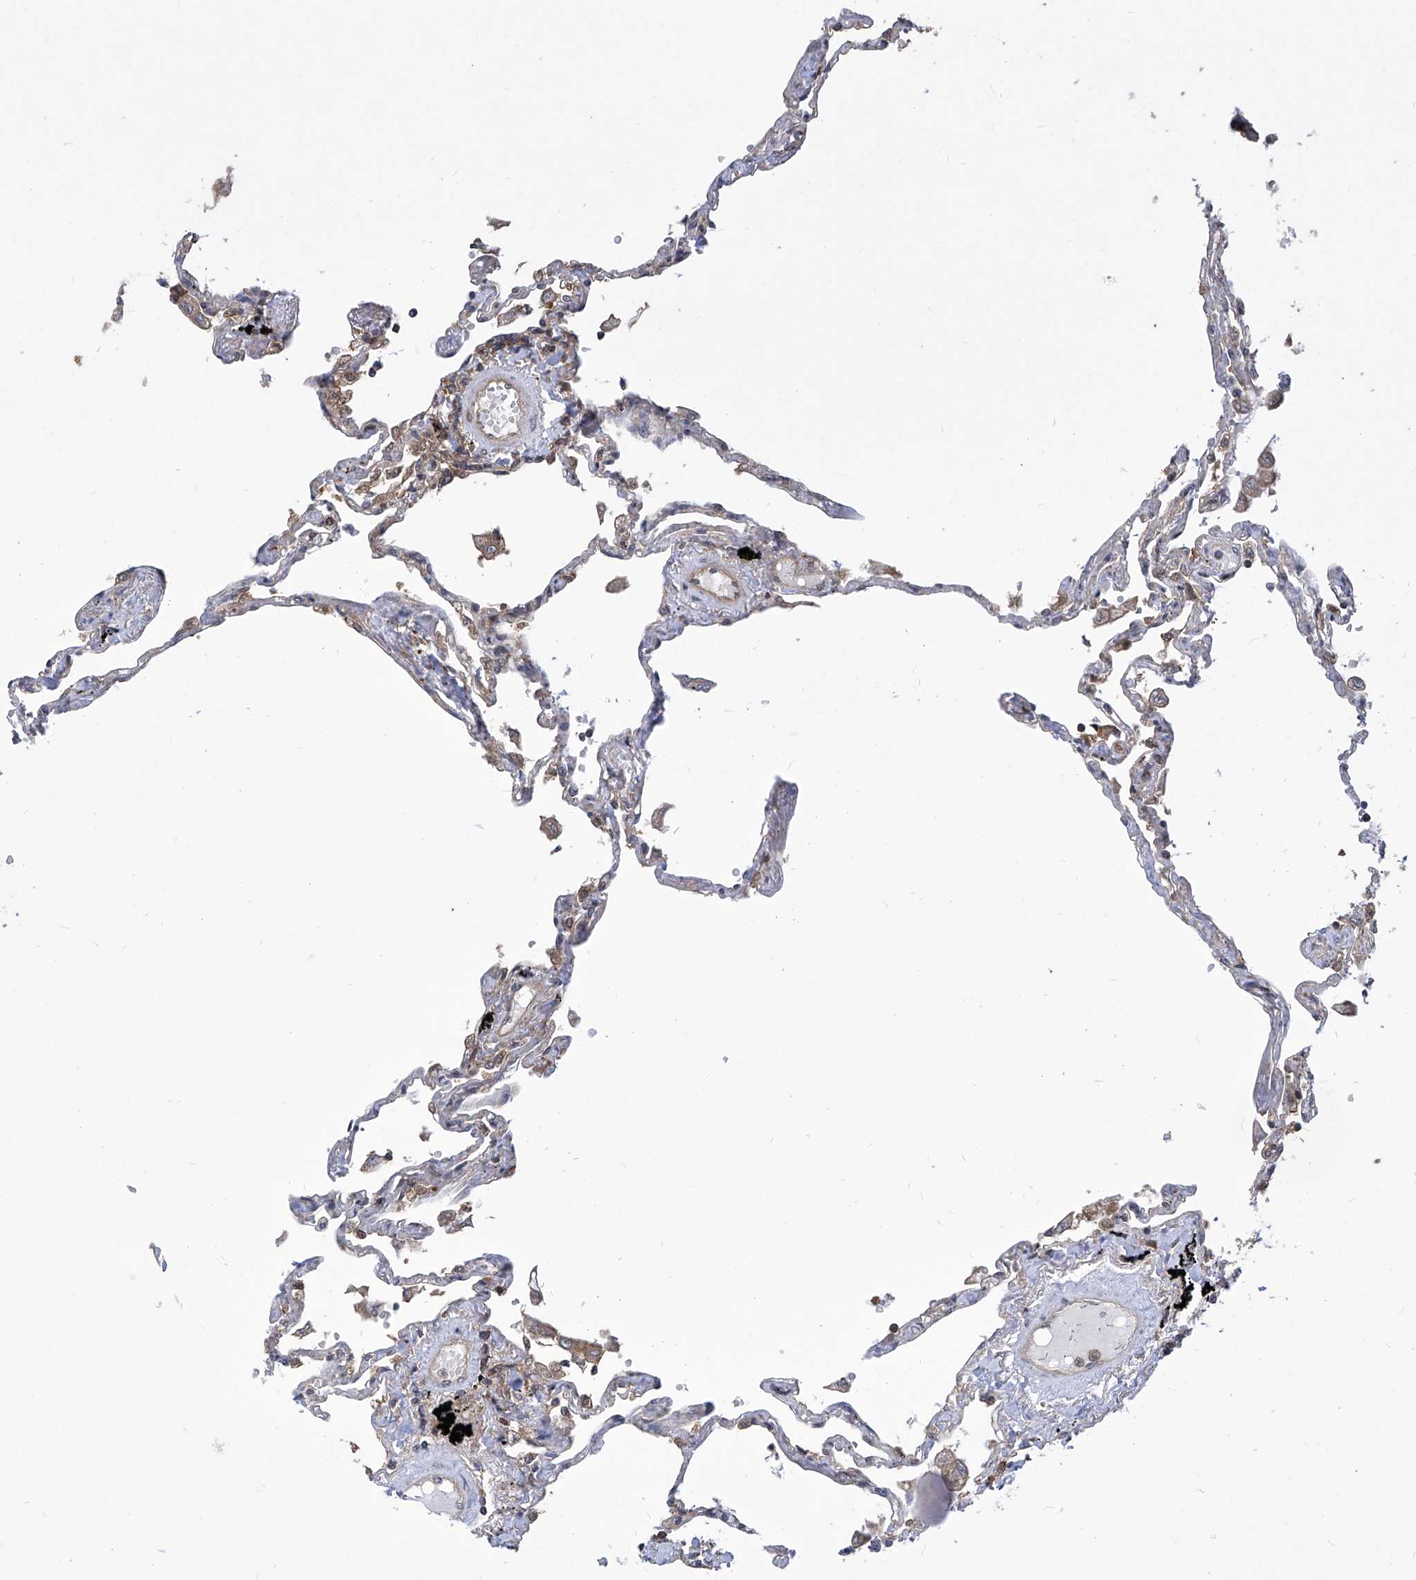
{"staining": {"intensity": "negative", "quantity": "none", "location": "none"}, "tissue": "lung", "cell_type": "Alveolar cells", "image_type": "normal", "snomed": [{"axis": "morphology", "description": "Normal tissue, NOS"}, {"axis": "topography", "description": "Lung"}], "caption": "Protein analysis of normal lung shows no significant staining in alveolar cells. (DAB IHC visualized using brightfield microscopy, high magnification).", "gene": "EIF3M", "patient": {"sex": "female", "age": 67}}